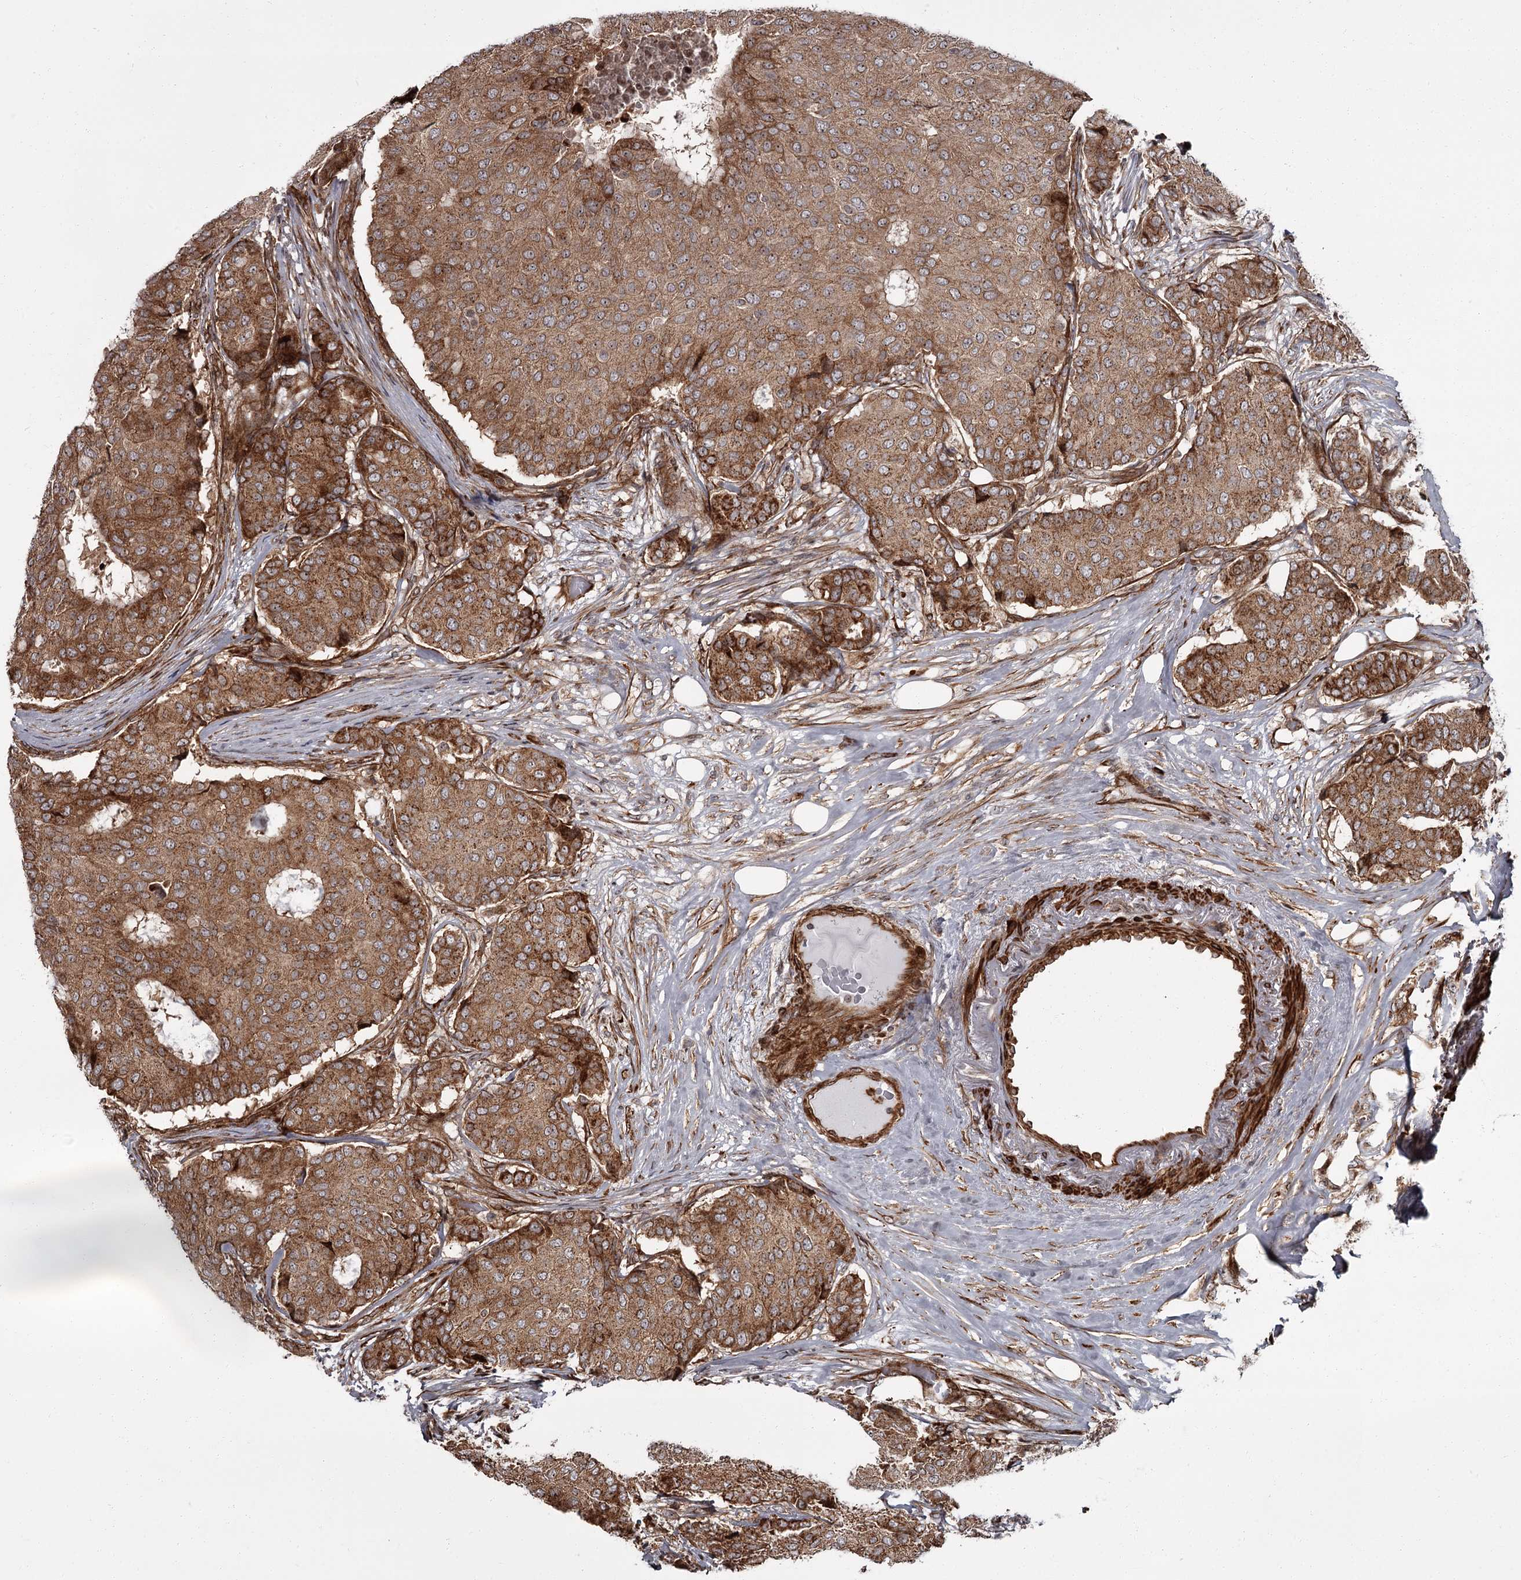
{"staining": {"intensity": "moderate", "quantity": ">75%", "location": "cytoplasmic/membranous"}, "tissue": "breast cancer", "cell_type": "Tumor cells", "image_type": "cancer", "snomed": [{"axis": "morphology", "description": "Duct carcinoma"}, {"axis": "topography", "description": "Breast"}], "caption": "Immunohistochemical staining of human breast cancer (infiltrating ductal carcinoma) displays medium levels of moderate cytoplasmic/membranous protein expression in about >75% of tumor cells.", "gene": "THAP9", "patient": {"sex": "female", "age": 75}}